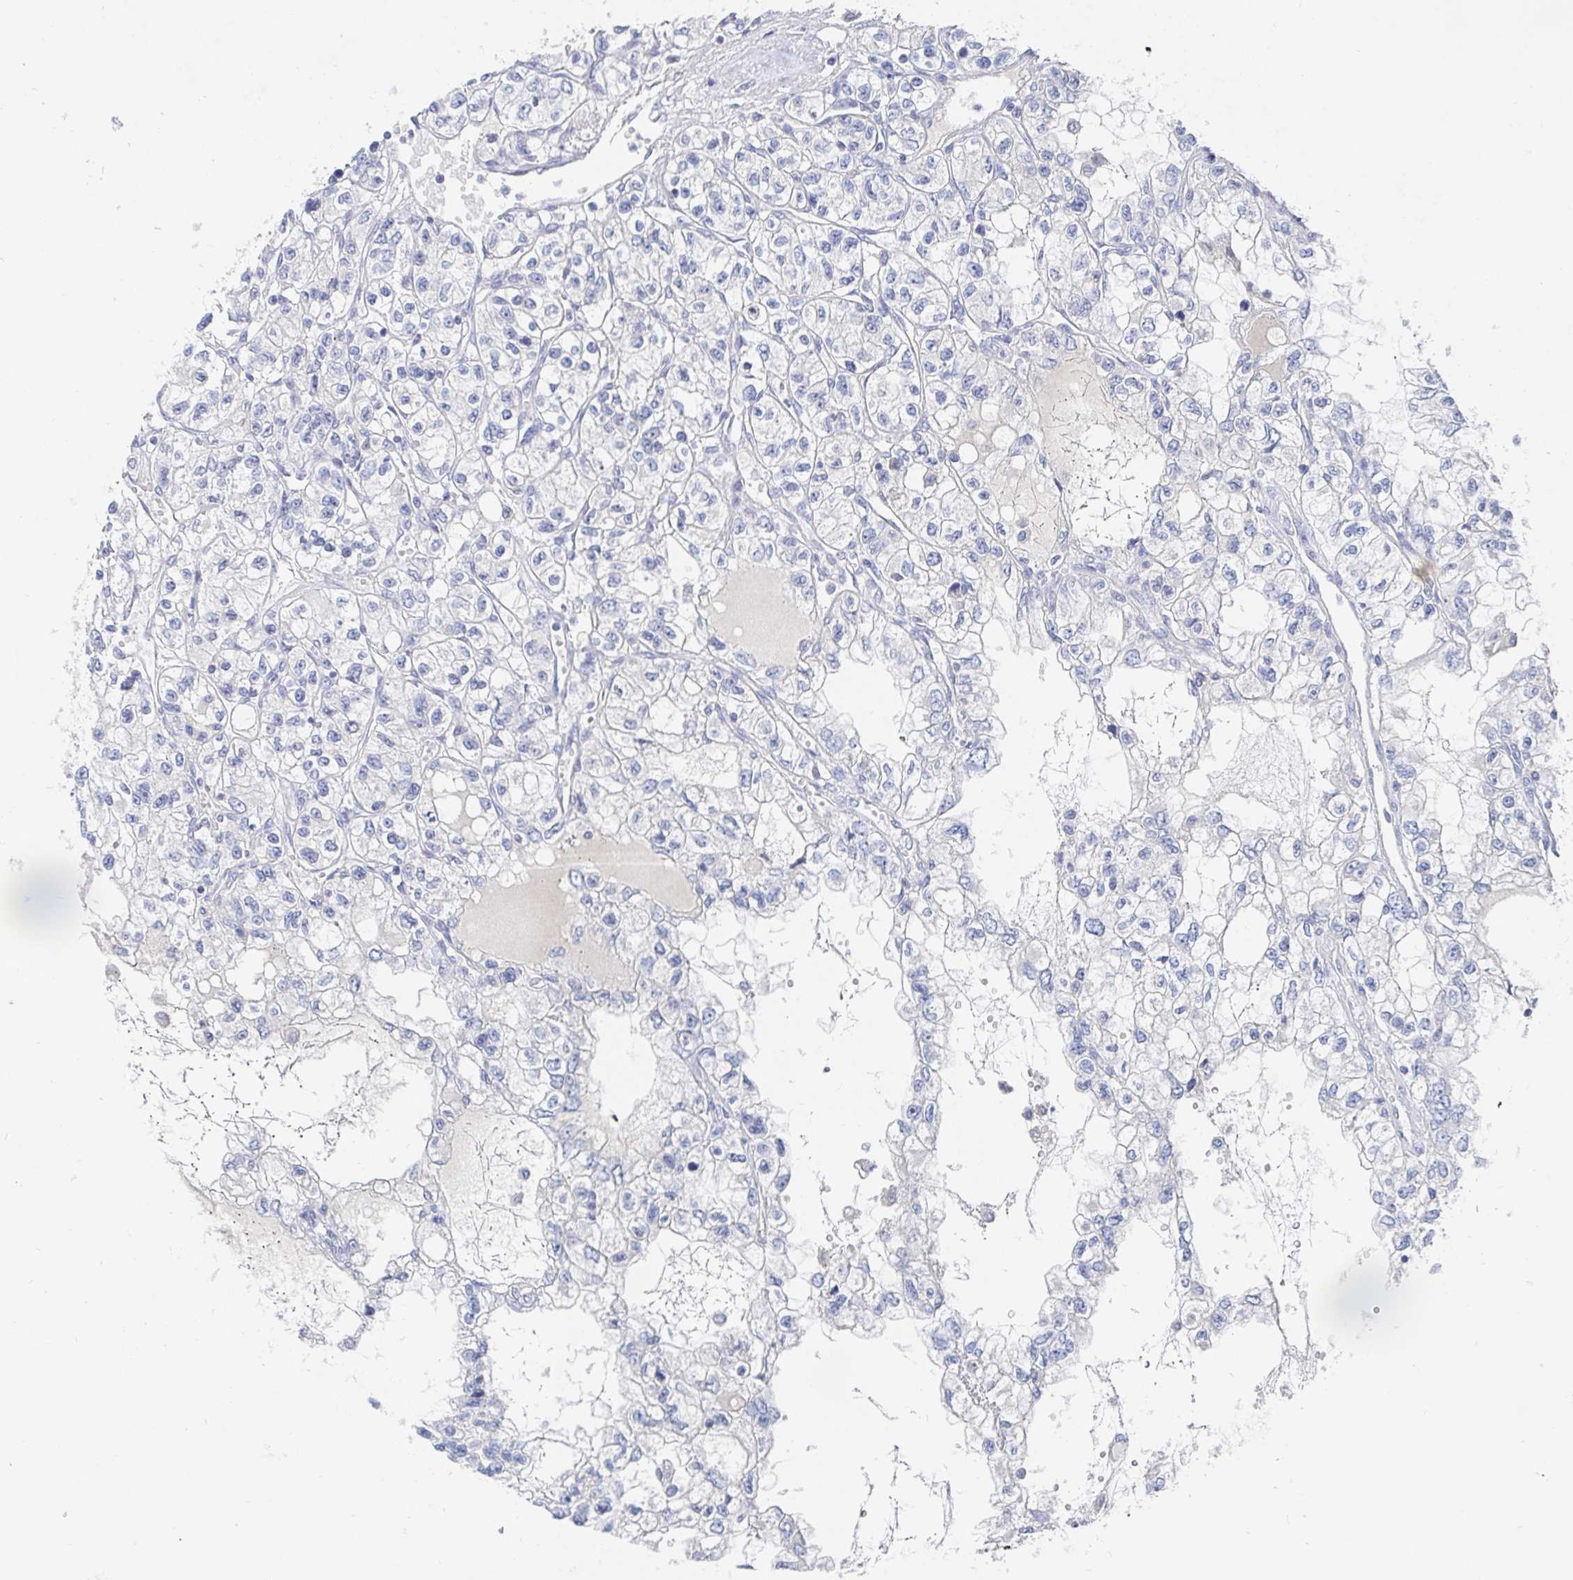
{"staining": {"intensity": "negative", "quantity": "none", "location": "none"}, "tissue": "renal cancer", "cell_type": "Tumor cells", "image_type": "cancer", "snomed": [{"axis": "morphology", "description": "Adenocarcinoma, NOS"}, {"axis": "topography", "description": "Kidney"}], "caption": "Renal cancer (adenocarcinoma) was stained to show a protein in brown. There is no significant staining in tumor cells.", "gene": "ZNF430", "patient": {"sex": "female", "age": 59}}